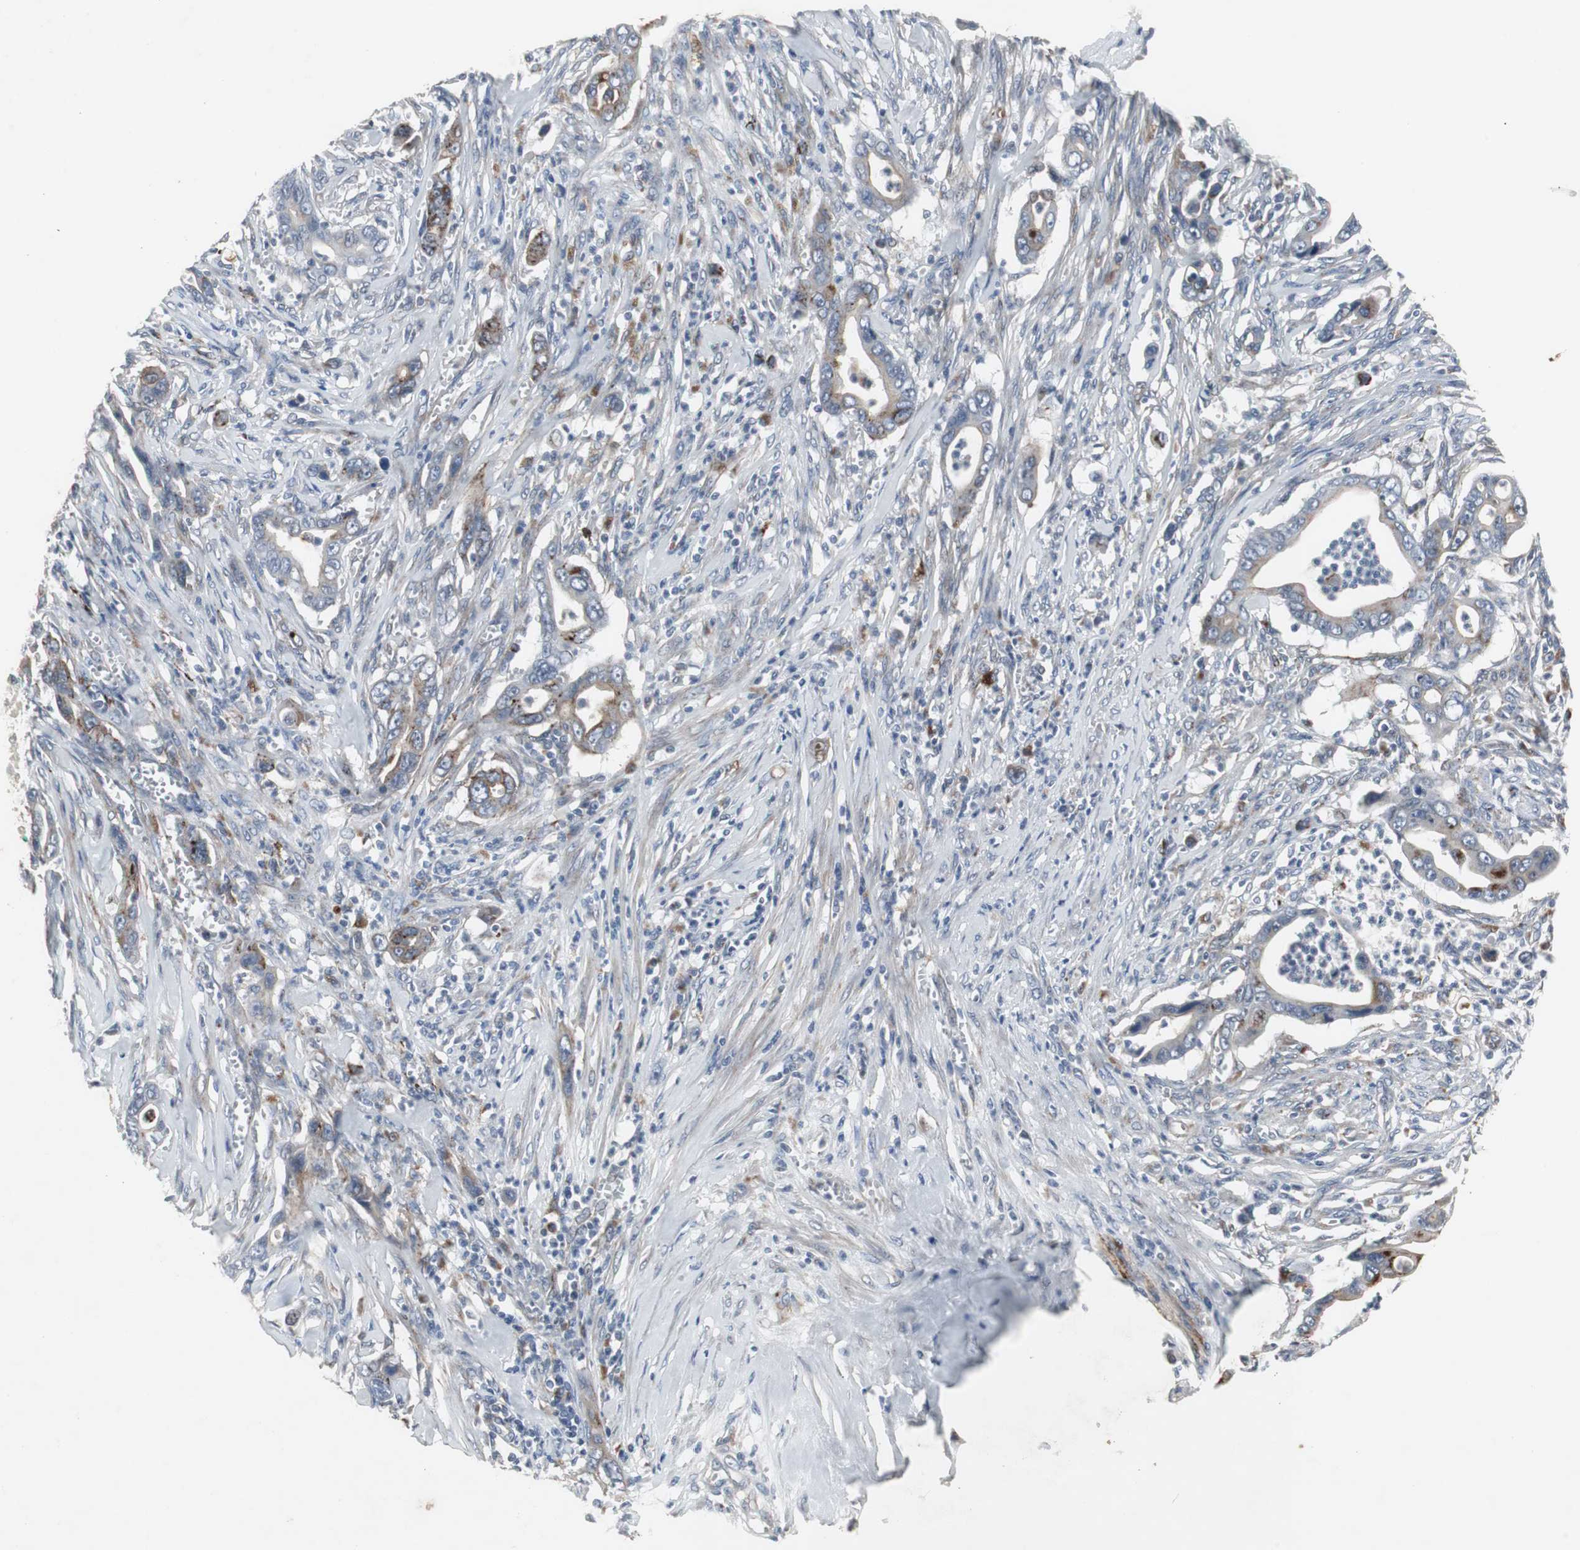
{"staining": {"intensity": "strong", "quantity": "25%-75%", "location": "cytoplasmic/membranous"}, "tissue": "pancreatic cancer", "cell_type": "Tumor cells", "image_type": "cancer", "snomed": [{"axis": "morphology", "description": "Adenocarcinoma, NOS"}, {"axis": "topography", "description": "Pancreas"}], "caption": "Pancreatic cancer stained for a protein displays strong cytoplasmic/membranous positivity in tumor cells.", "gene": "GBA1", "patient": {"sex": "male", "age": 59}}